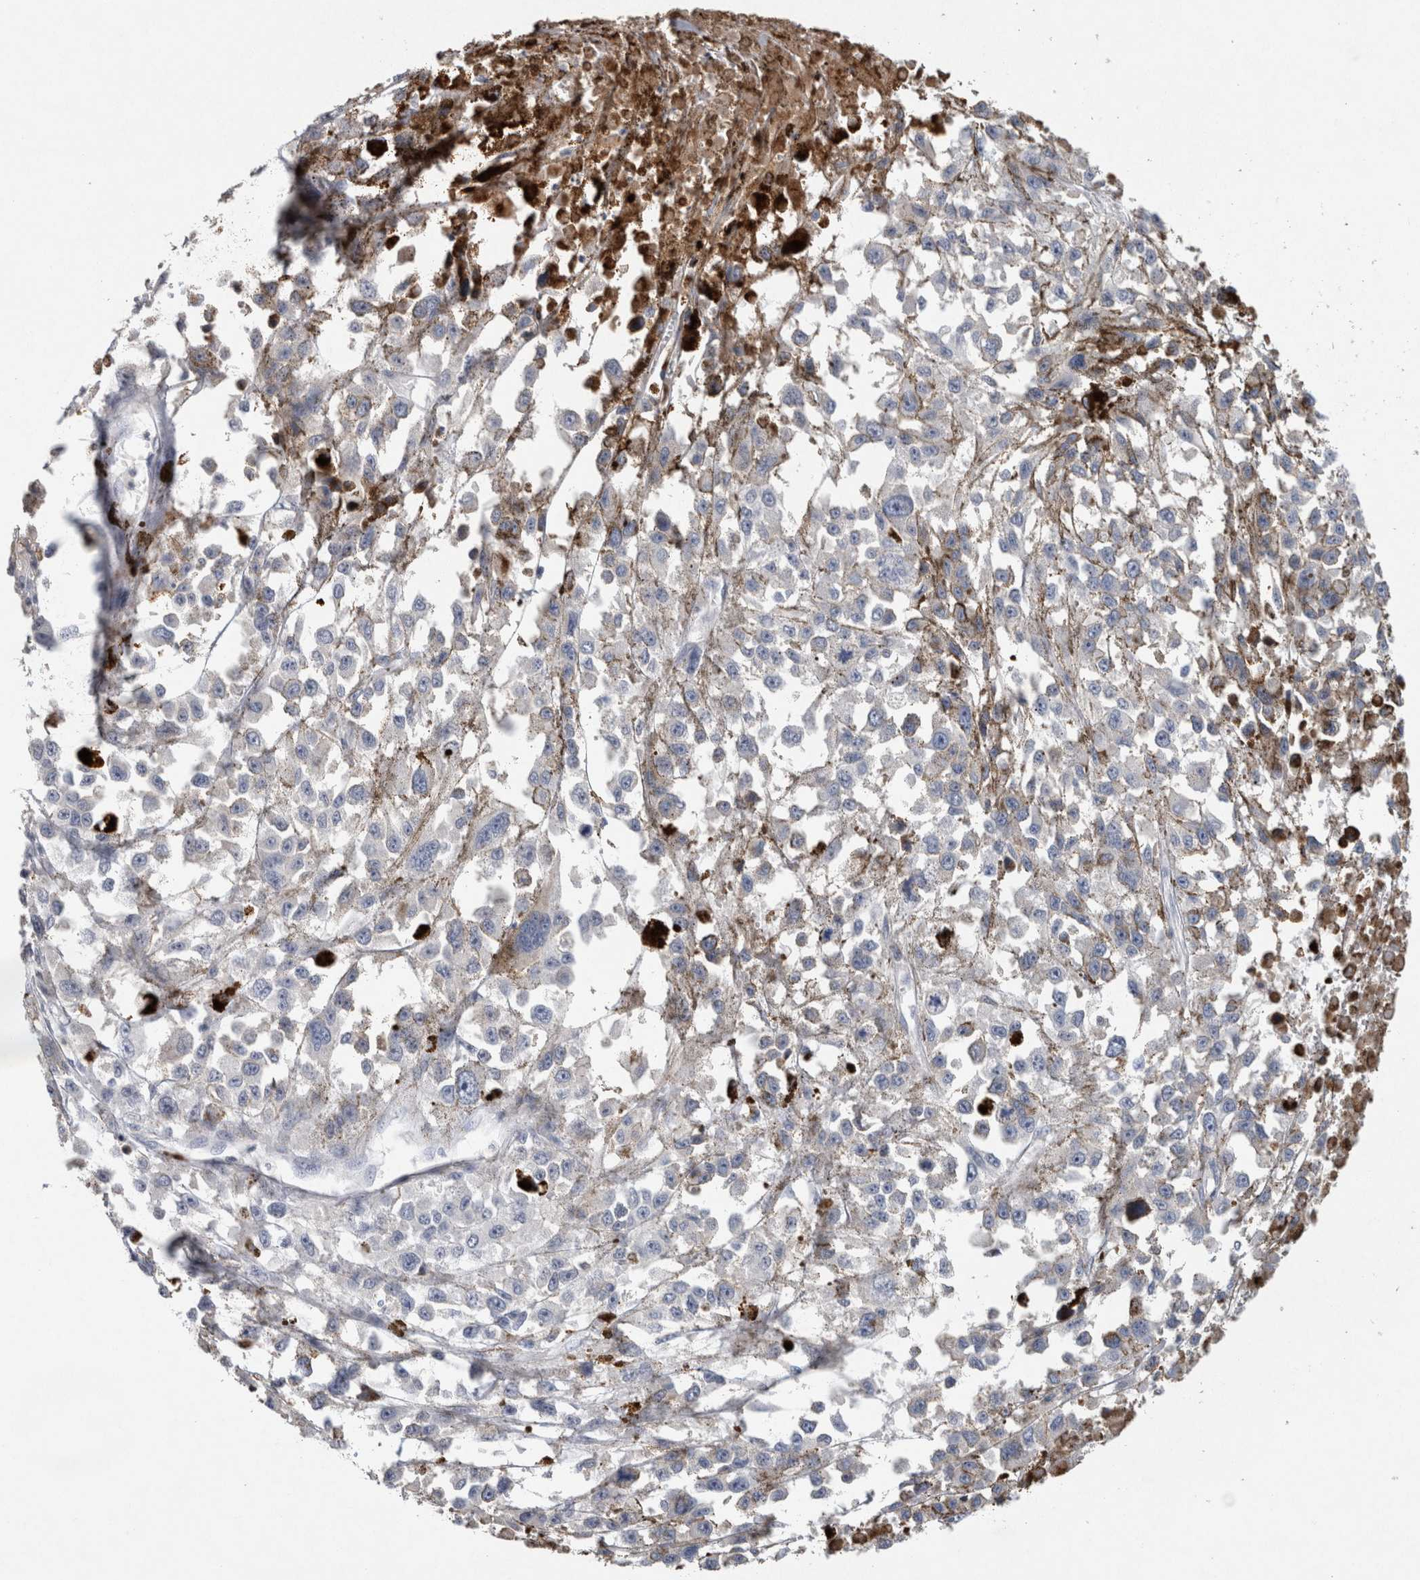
{"staining": {"intensity": "negative", "quantity": "none", "location": "none"}, "tissue": "melanoma", "cell_type": "Tumor cells", "image_type": "cancer", "snomed": [{"axis": "morphology", "description": "Malignant melanoma, Metastatic site"}, {"axis": "topography", "description": "Lymph node"}], "caption": "There is no significant staining in tumor cells of malignant melanoma (metastatic site).", "gene": "HEXD", "patient": {"sex": "male", "age": 59}}